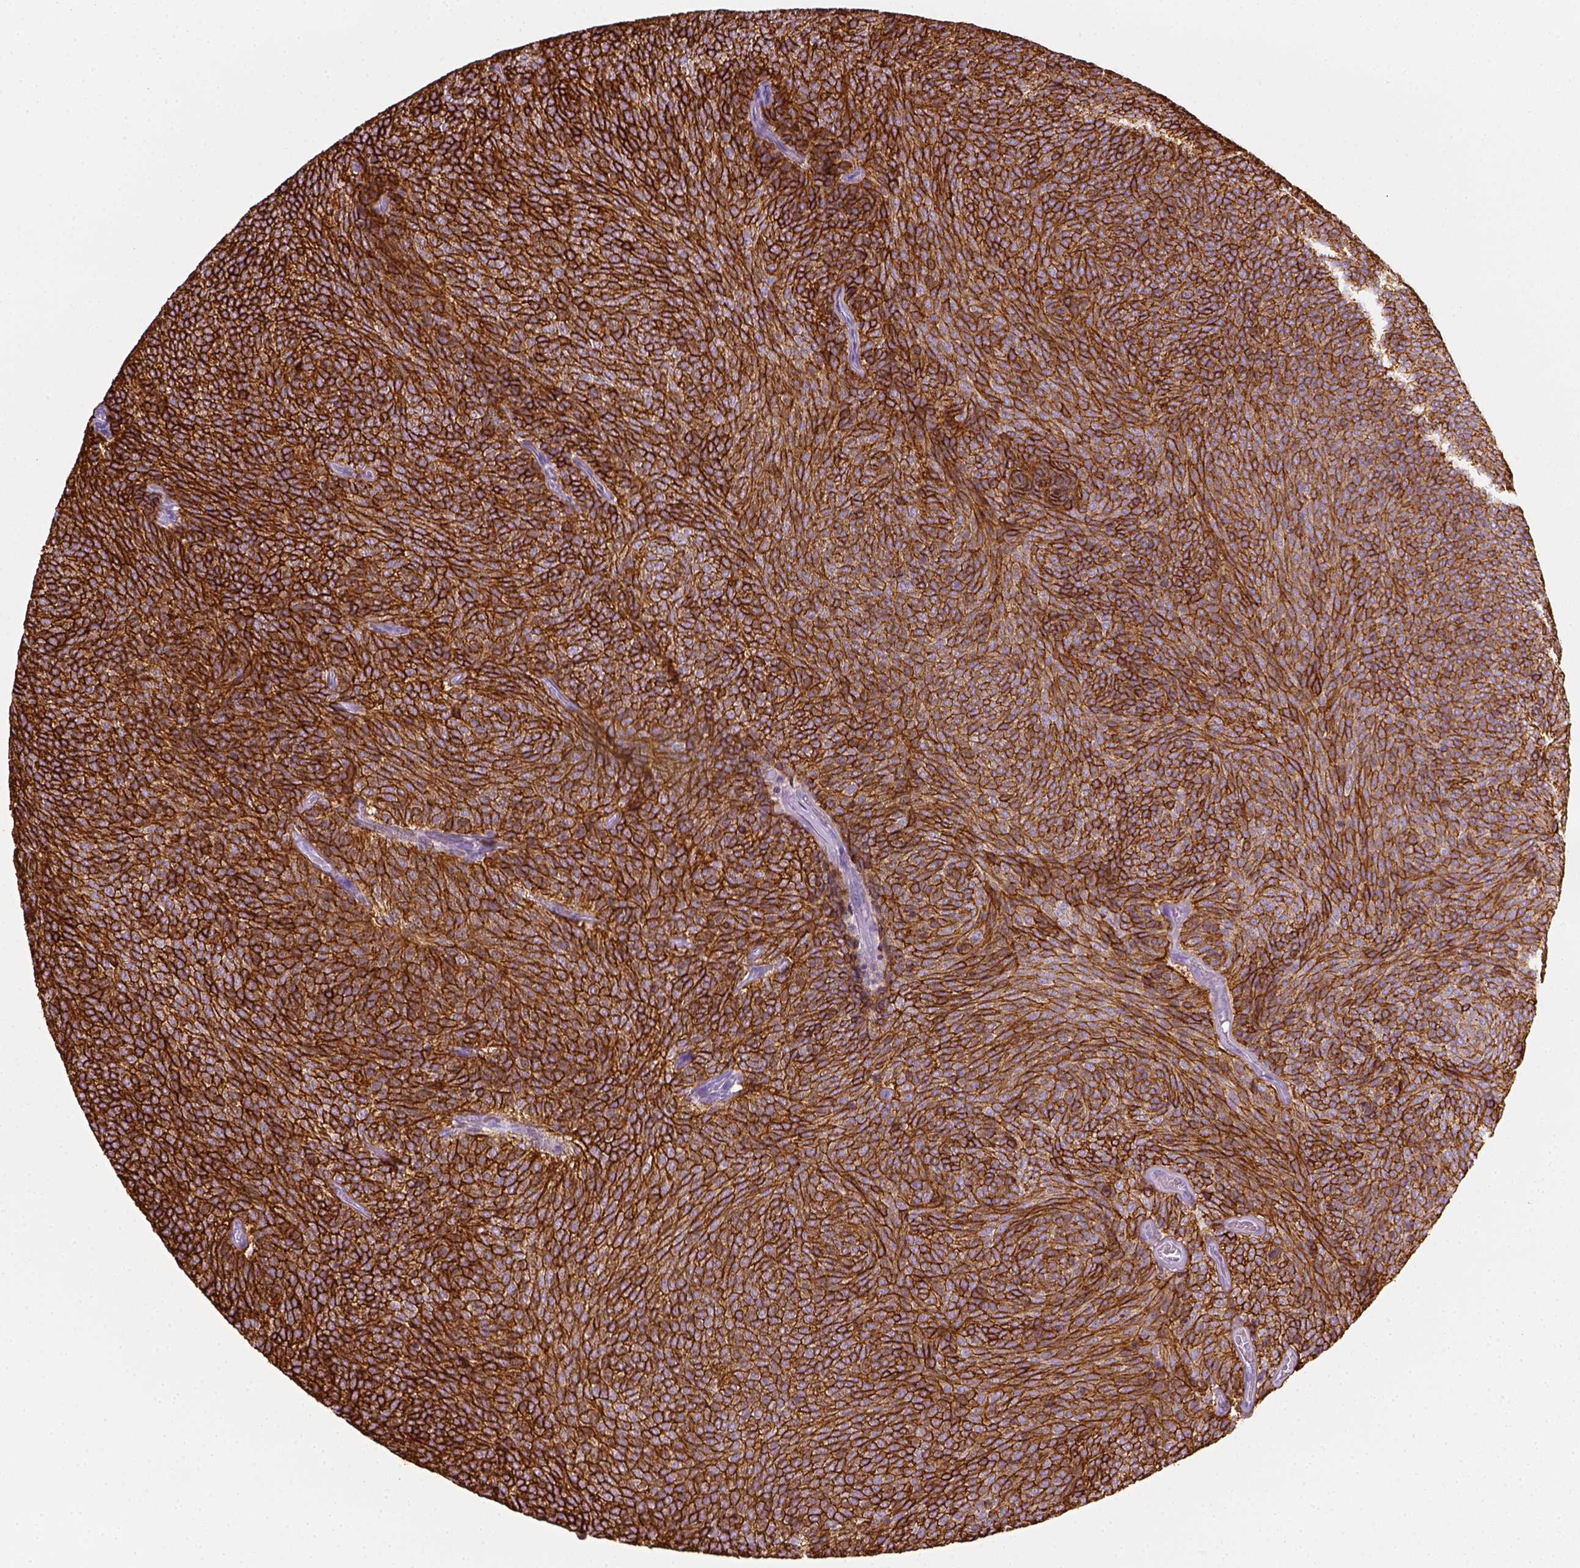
{"staining": {"intensity": "strong", "quantity": ">75%", "location": "cytoplasmic/membranous"}, "tissue": "urothelial cancer", "cell_type": "Tumor cells", "image_type": "cancer", "snomed": [{"axis": "morphology", "description": "Urothelial carcinoma, Low grade"}, {"axis": "topography", "description": "Urinary bladder"}], "caption": "Protein expression analysis of urothelial cancer reveals strong cytoplasmic/membranous positivity in approximately >75% of tumor cells.", "gene": "AQP3", "patient": {"sex": "male", "age": 77}}